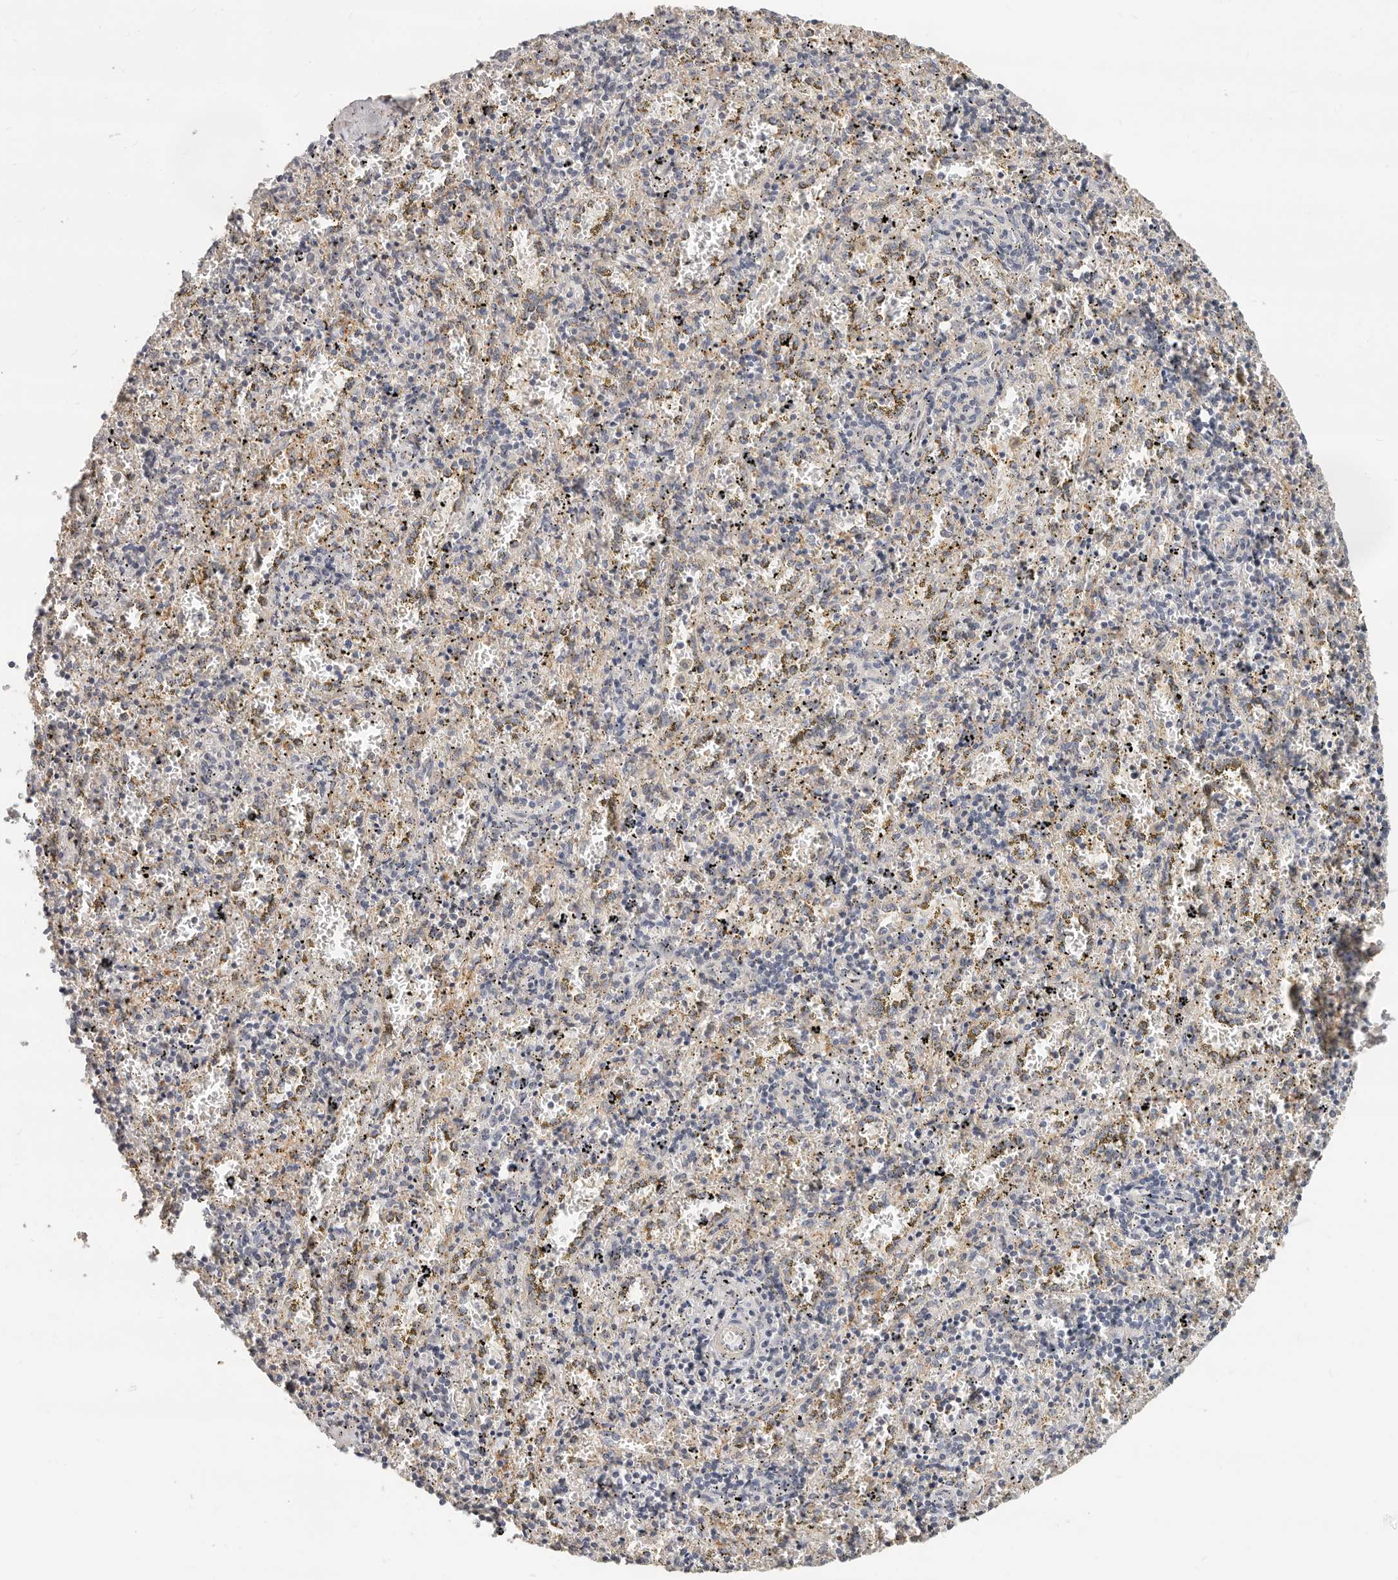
{"staining": {"intensity": "negative", "quantity": "none", "location": "none"}, "tissue": "spleen", "cell_type": "Cells in red pulp", "image_type": "normal", "snomed": [{"axis": "morphology", "description": "Normal tissue, NOS"}, {"axis": "topography", "description": "Spleen"}], "caption": "This is a histopathology image of immunohistochemistry staining of normal spleen, which shows no positivity in cells in red pulp. (DAB (3,3'-diaminobenzidine) IHC, high magnification).", "gene": "ZRANB1", "patient": {"sex": "male", "age": 11}}